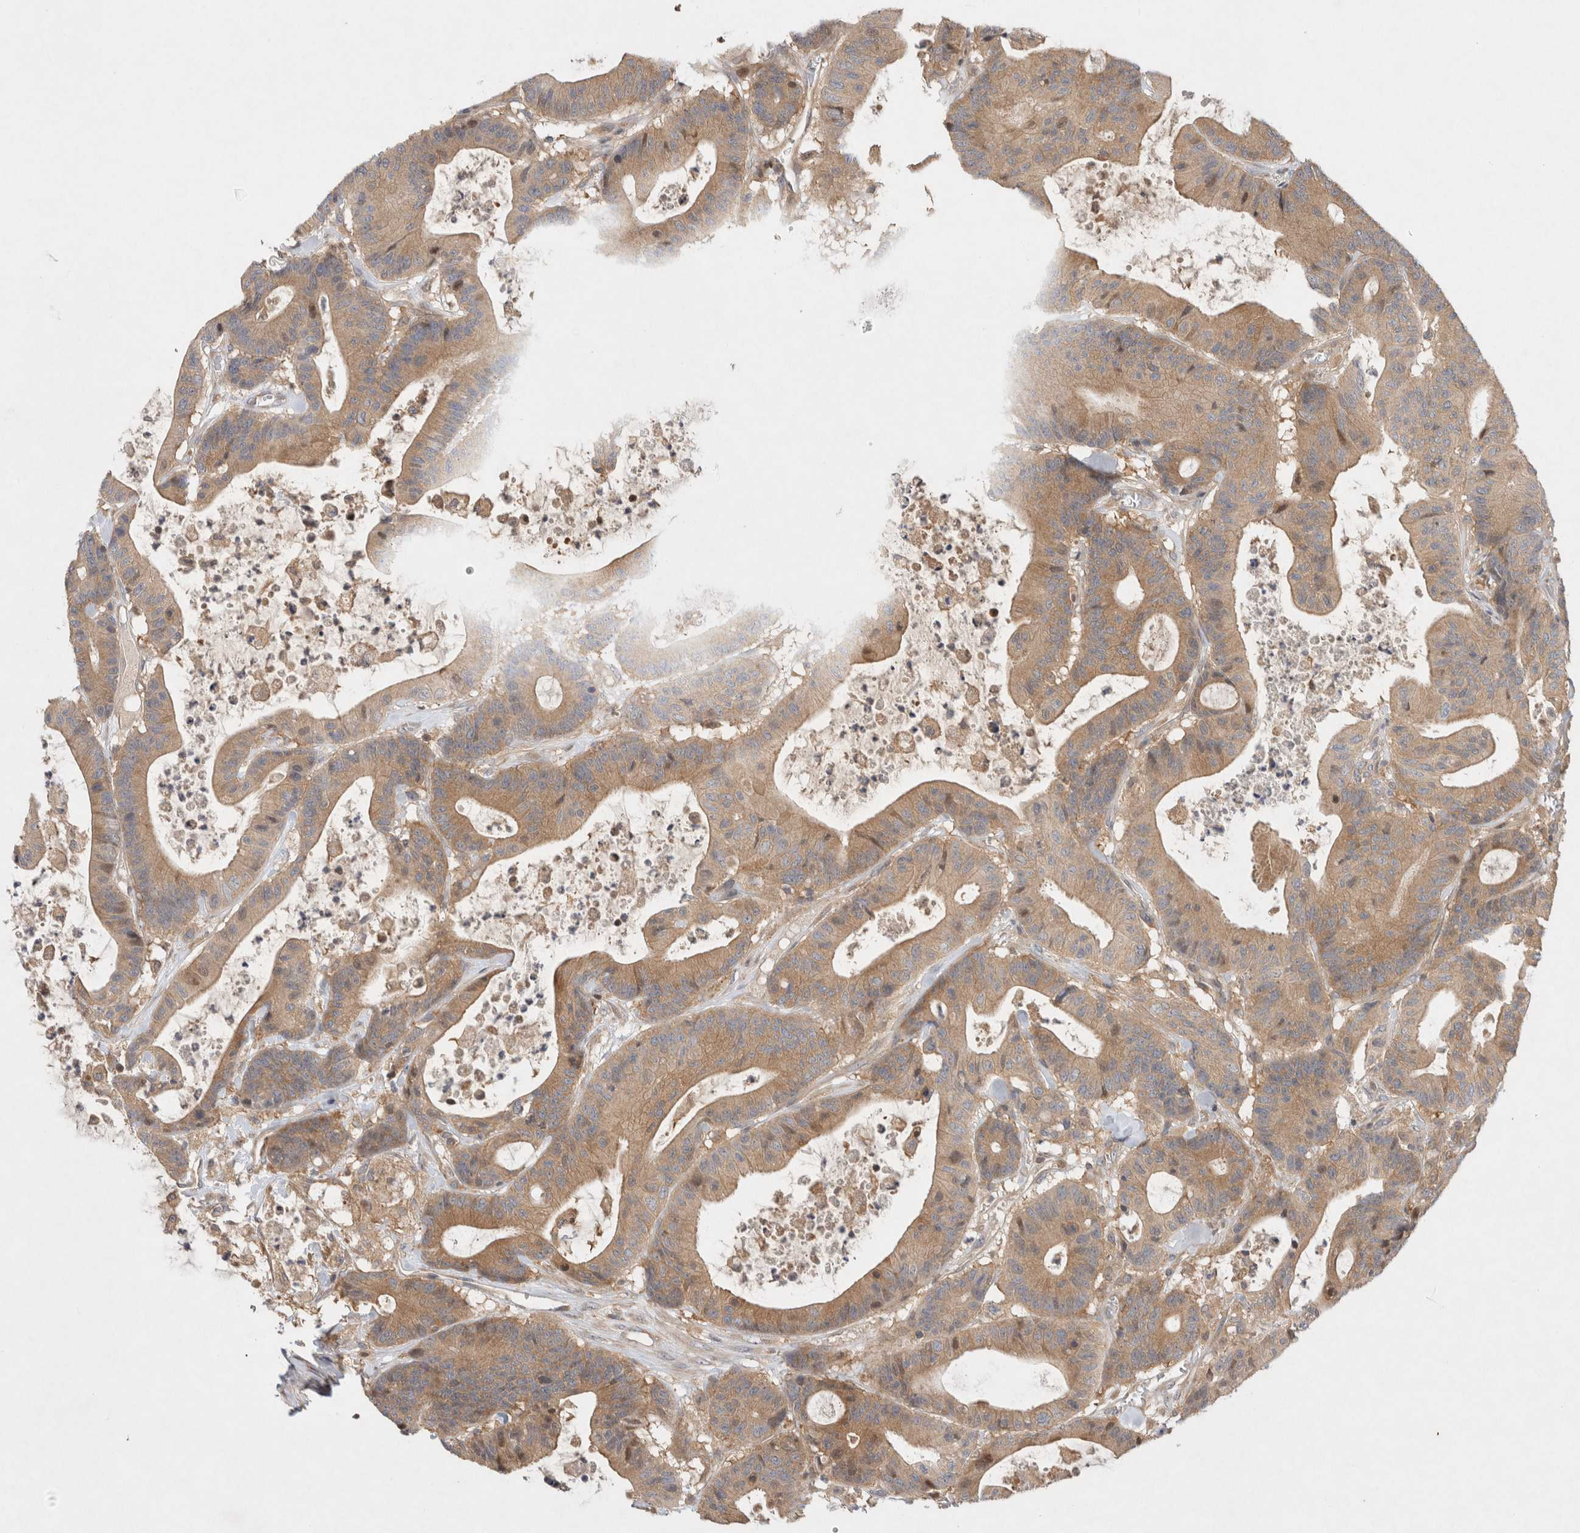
{"staining": {"intensity": "moderate", "quantity": ">75%", "location": "cytoplasmic/membranous"}, "tissue": "colorectal cancer", "cell_type": "Tumor cells", "image_type": "cancer", "snomed": [{"axis": "morphology", "description": "Adenocarcinoma, NOS"}, {"axis": "topography", "description": "Colon"}], "caption": "Colorectal adenocarcinoma stained with a brown dye reveals moderate cytoplasmic/membranous positive staining in about >75% of tumor cells.", "gene": "HTT", "patient": {"sex": "female", "age": 84}}